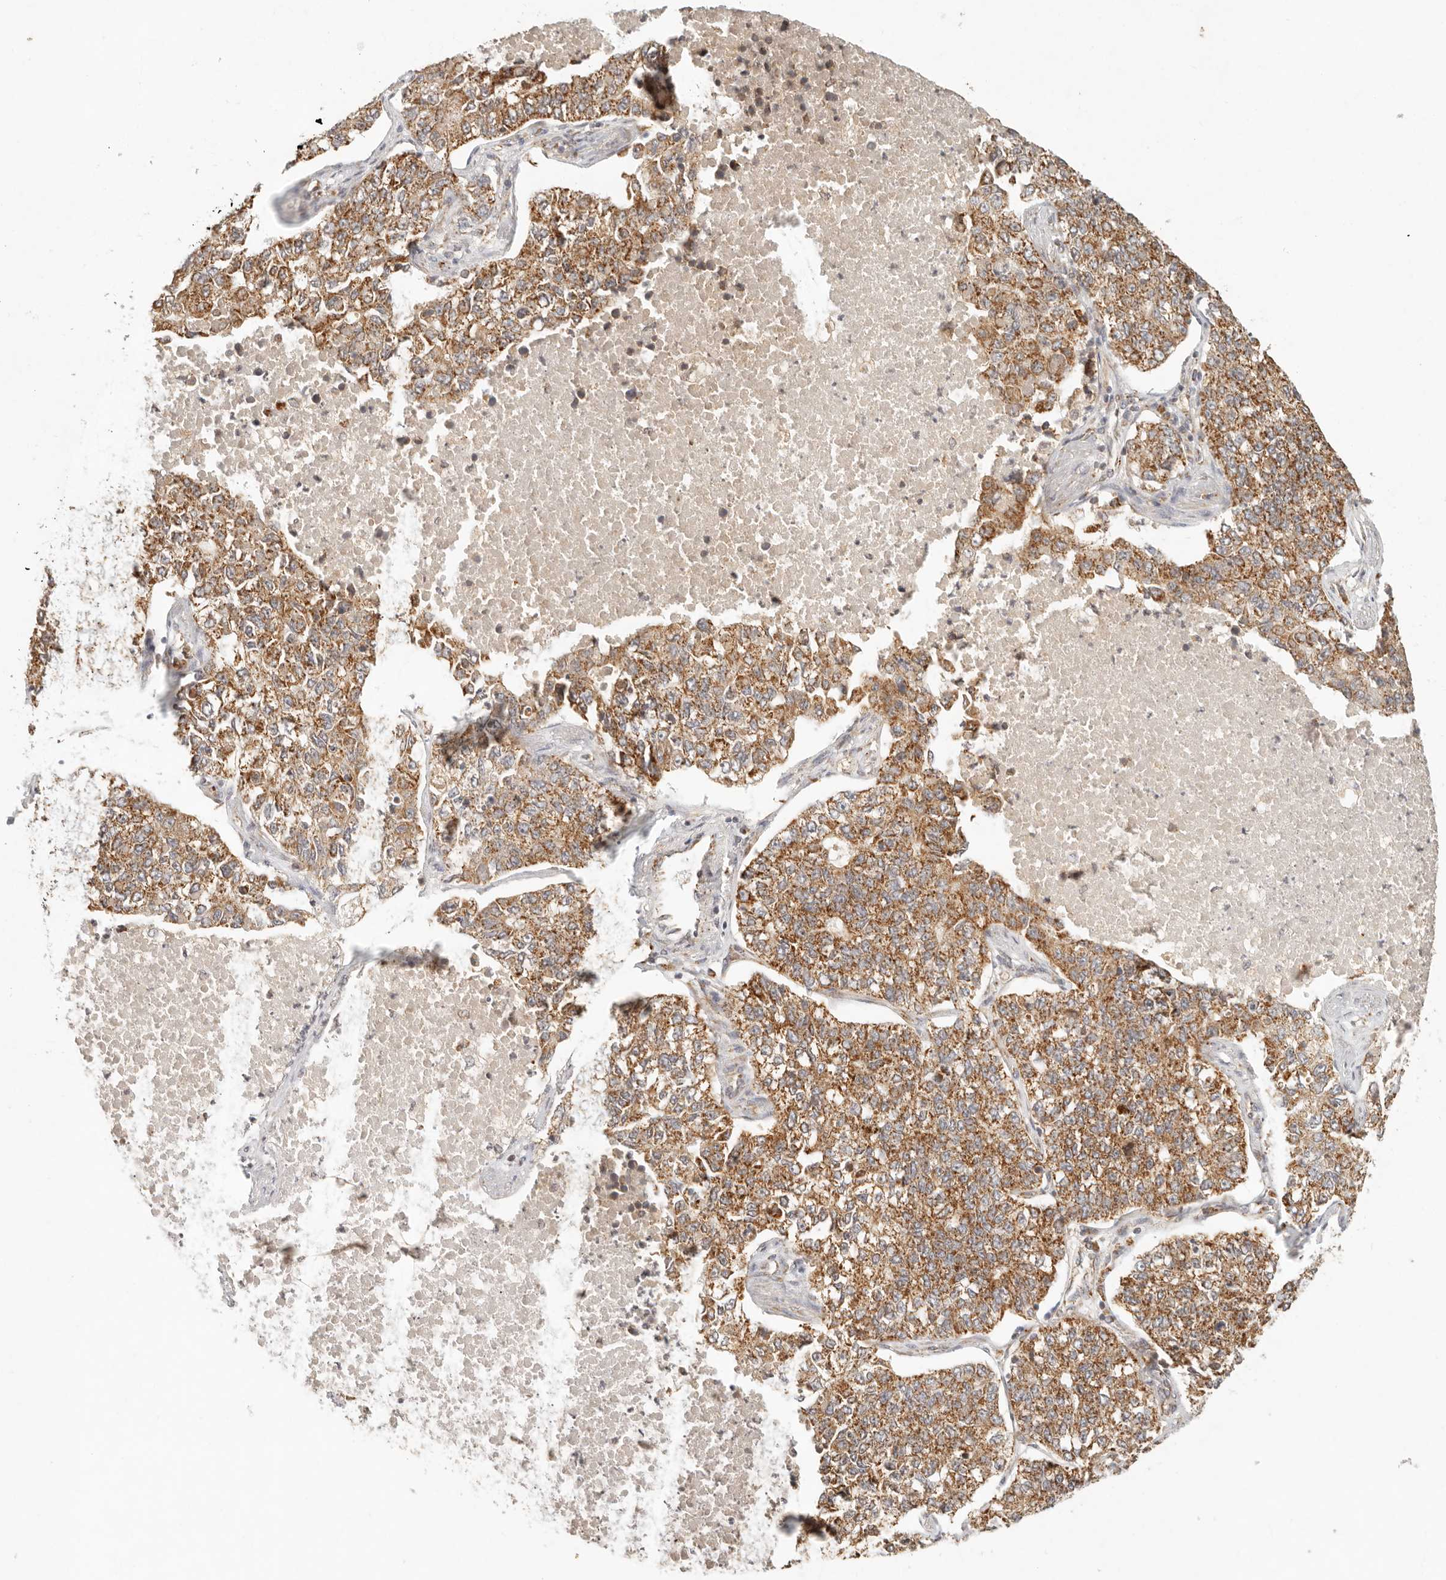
{"staining": {"intensity": "moderate", "quantity": ">75%", "location": "cytoplasmic/membranous"}, "tissue": "lung cancer", "cell_type": "Tumor cells", "image_type": "cancer", "snomed": [{"axis": "morphology", "description": "Adenocarcinoma, NOS"}, {"axis": "topography", "description": "Lung"}], "caption": "Moderate cytoplasmic/membranous protein positivity is identified in about >75% of tumor cells in lung adenocarcinoma.", "gene": "MRPL55", "patient": {"sex": "male", "age": 49}}